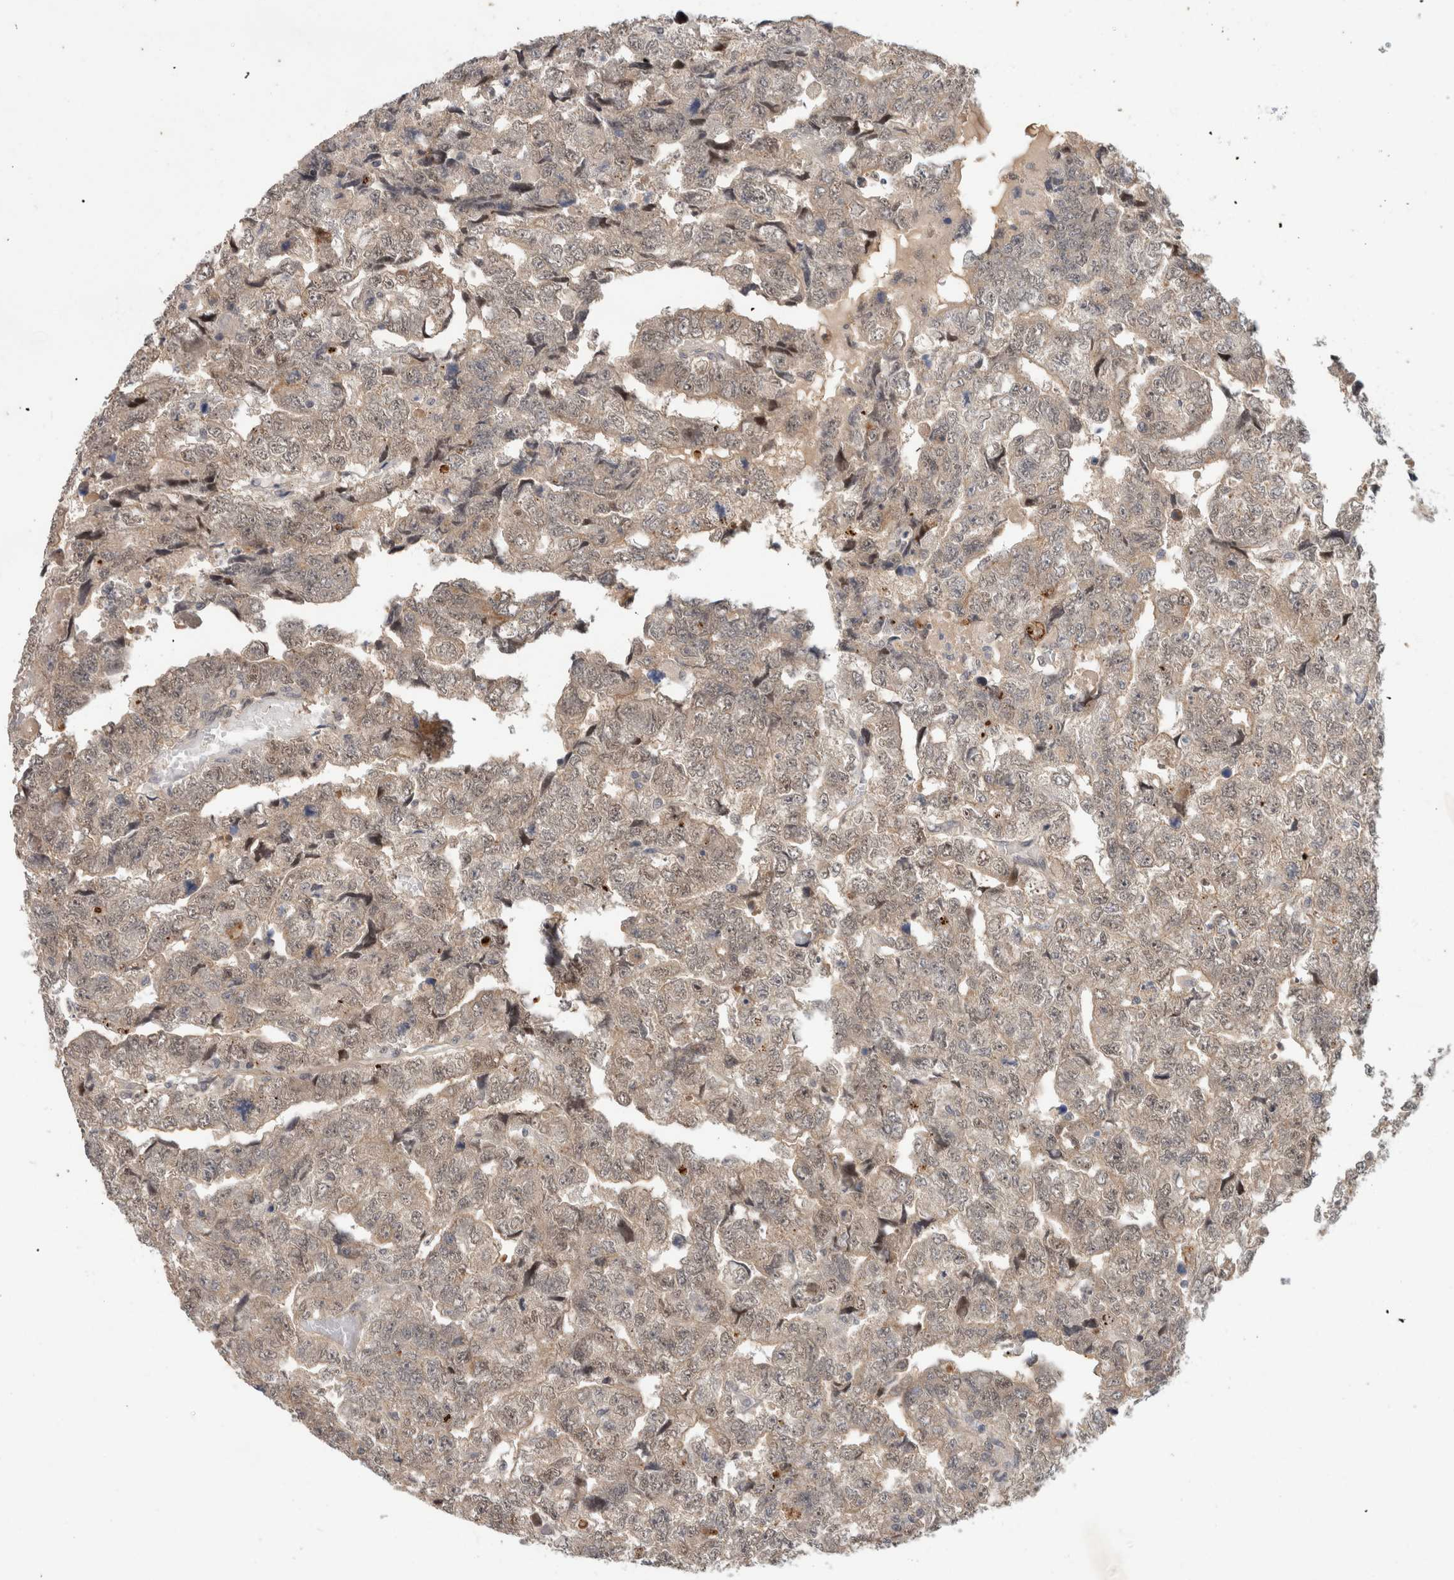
{"staining": {"intensity": "negative", "quantity": "none", "location": "none"}, "tissue": "testis cancer", "cell_type": "Tumor cells", "image_type": "cancer", "snomed": [{"axis": "morphology", "description": "Carcinoma, Embryonal, NOS"}, {"axis": "topography", "description": "Testis"}], "caption": "High power microscopy histopathology image of an IHC micrograph of testis cancer, revealing no significant staining in tumor cells.", "gene": "CRISPLD1", "patient": {"sex": "male", "age": 36}}